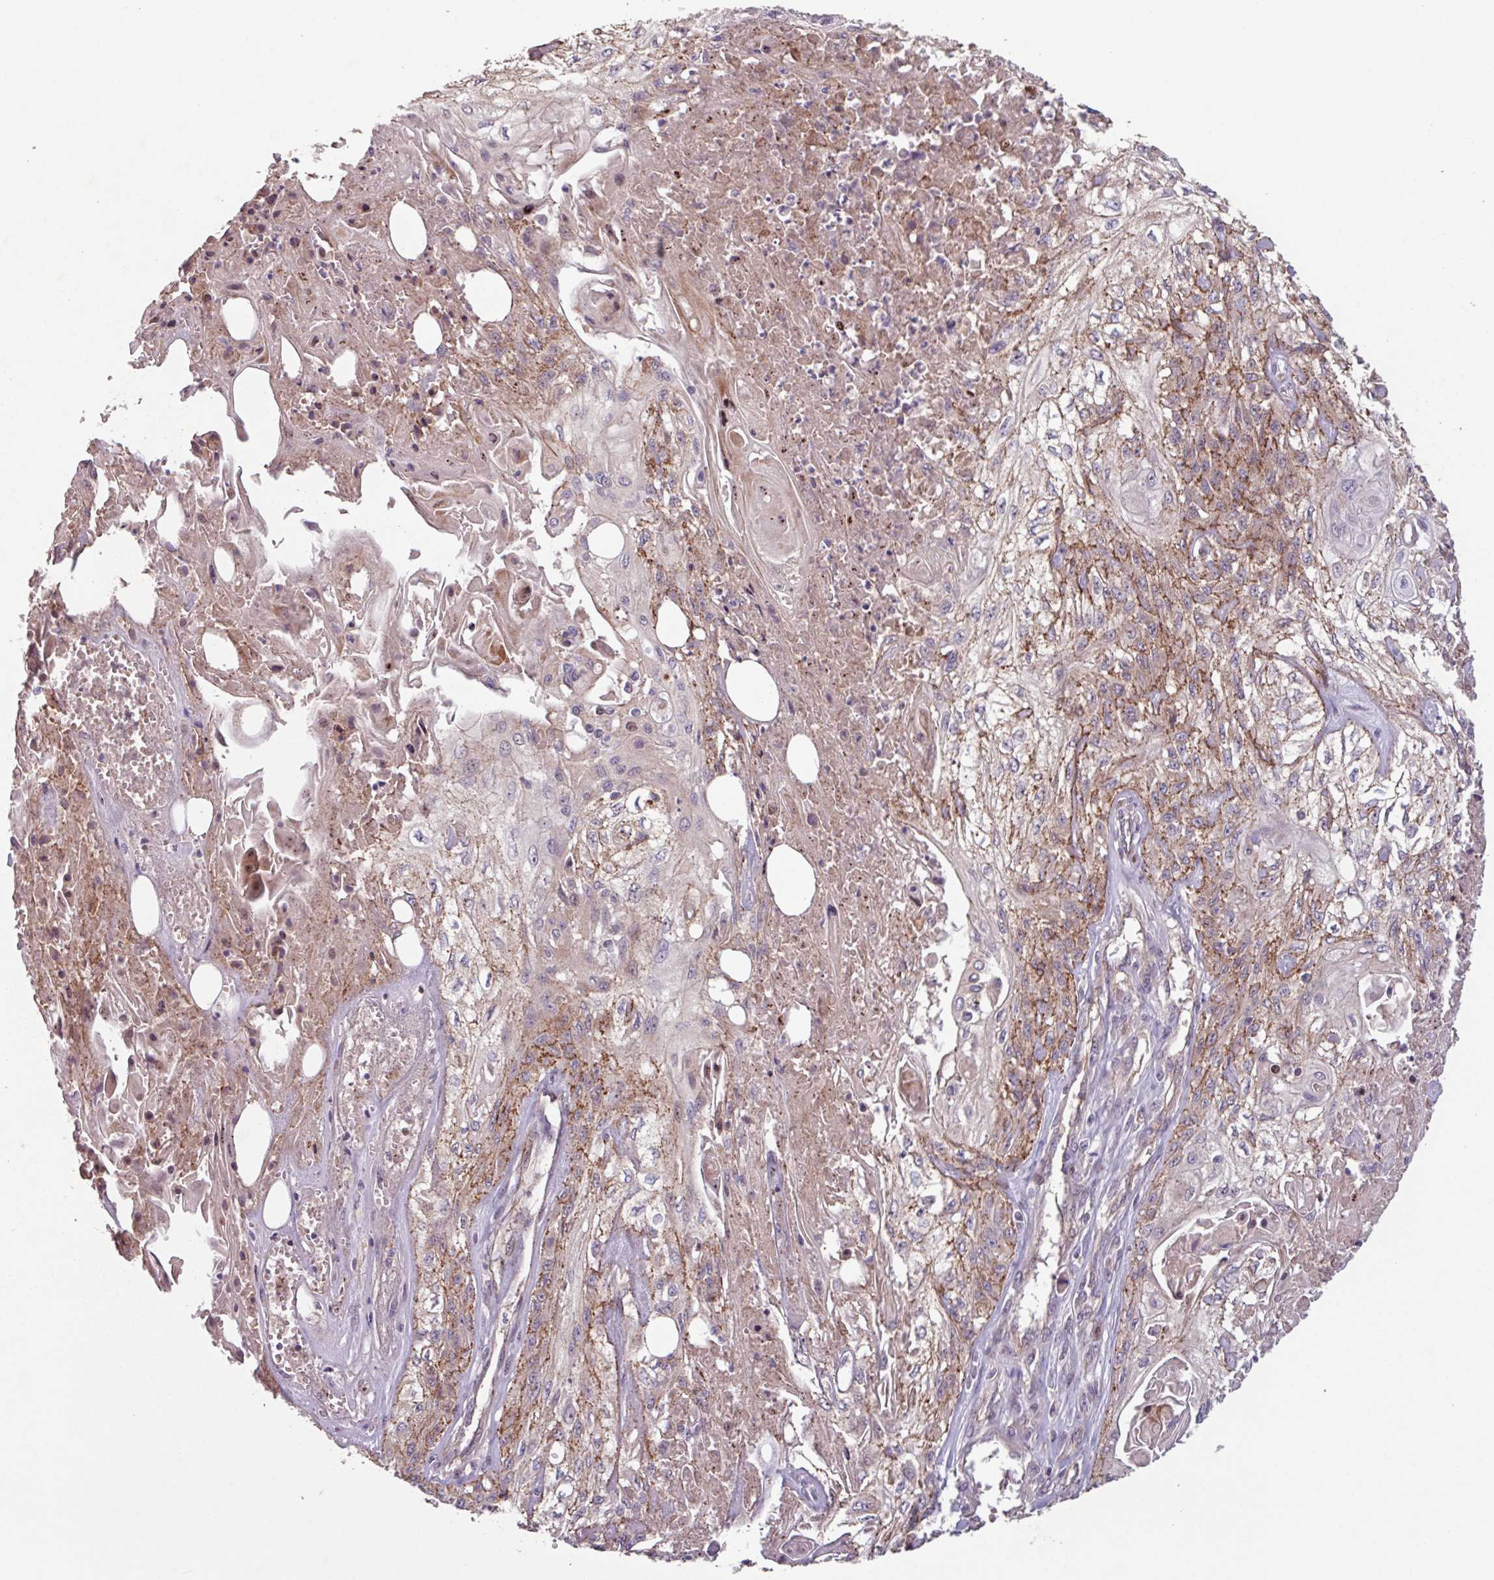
{"staining": {"intensity": "moderate", "quantity": "<25%", "location": "cytoplasmic/membranous"}, "tissue": "skin cancer", "cell_type": "Tumor cells", "image_type": "cancer", "snomed": [{"axis": "morphology", "description": "Squamous cell carcinoma, NOS"}, {"axis": "morphology", "description": "Squamous cell carcinoma, metastatic, NOS"}, {"axis": "topography", "description": "Skin"}, {"axis": "topography", "description": "Lymph node"}], "caption": "Protein staining by immunohistochemistry (IHC) exhibits moderate cytoplasmic/membranous positivity in about <25% of tumor cells in skin squamous cell carcinoma. Nuclei are stained in blue.", "gene": "TMEM88", "patient": {"sex": "male", "age": 75}}